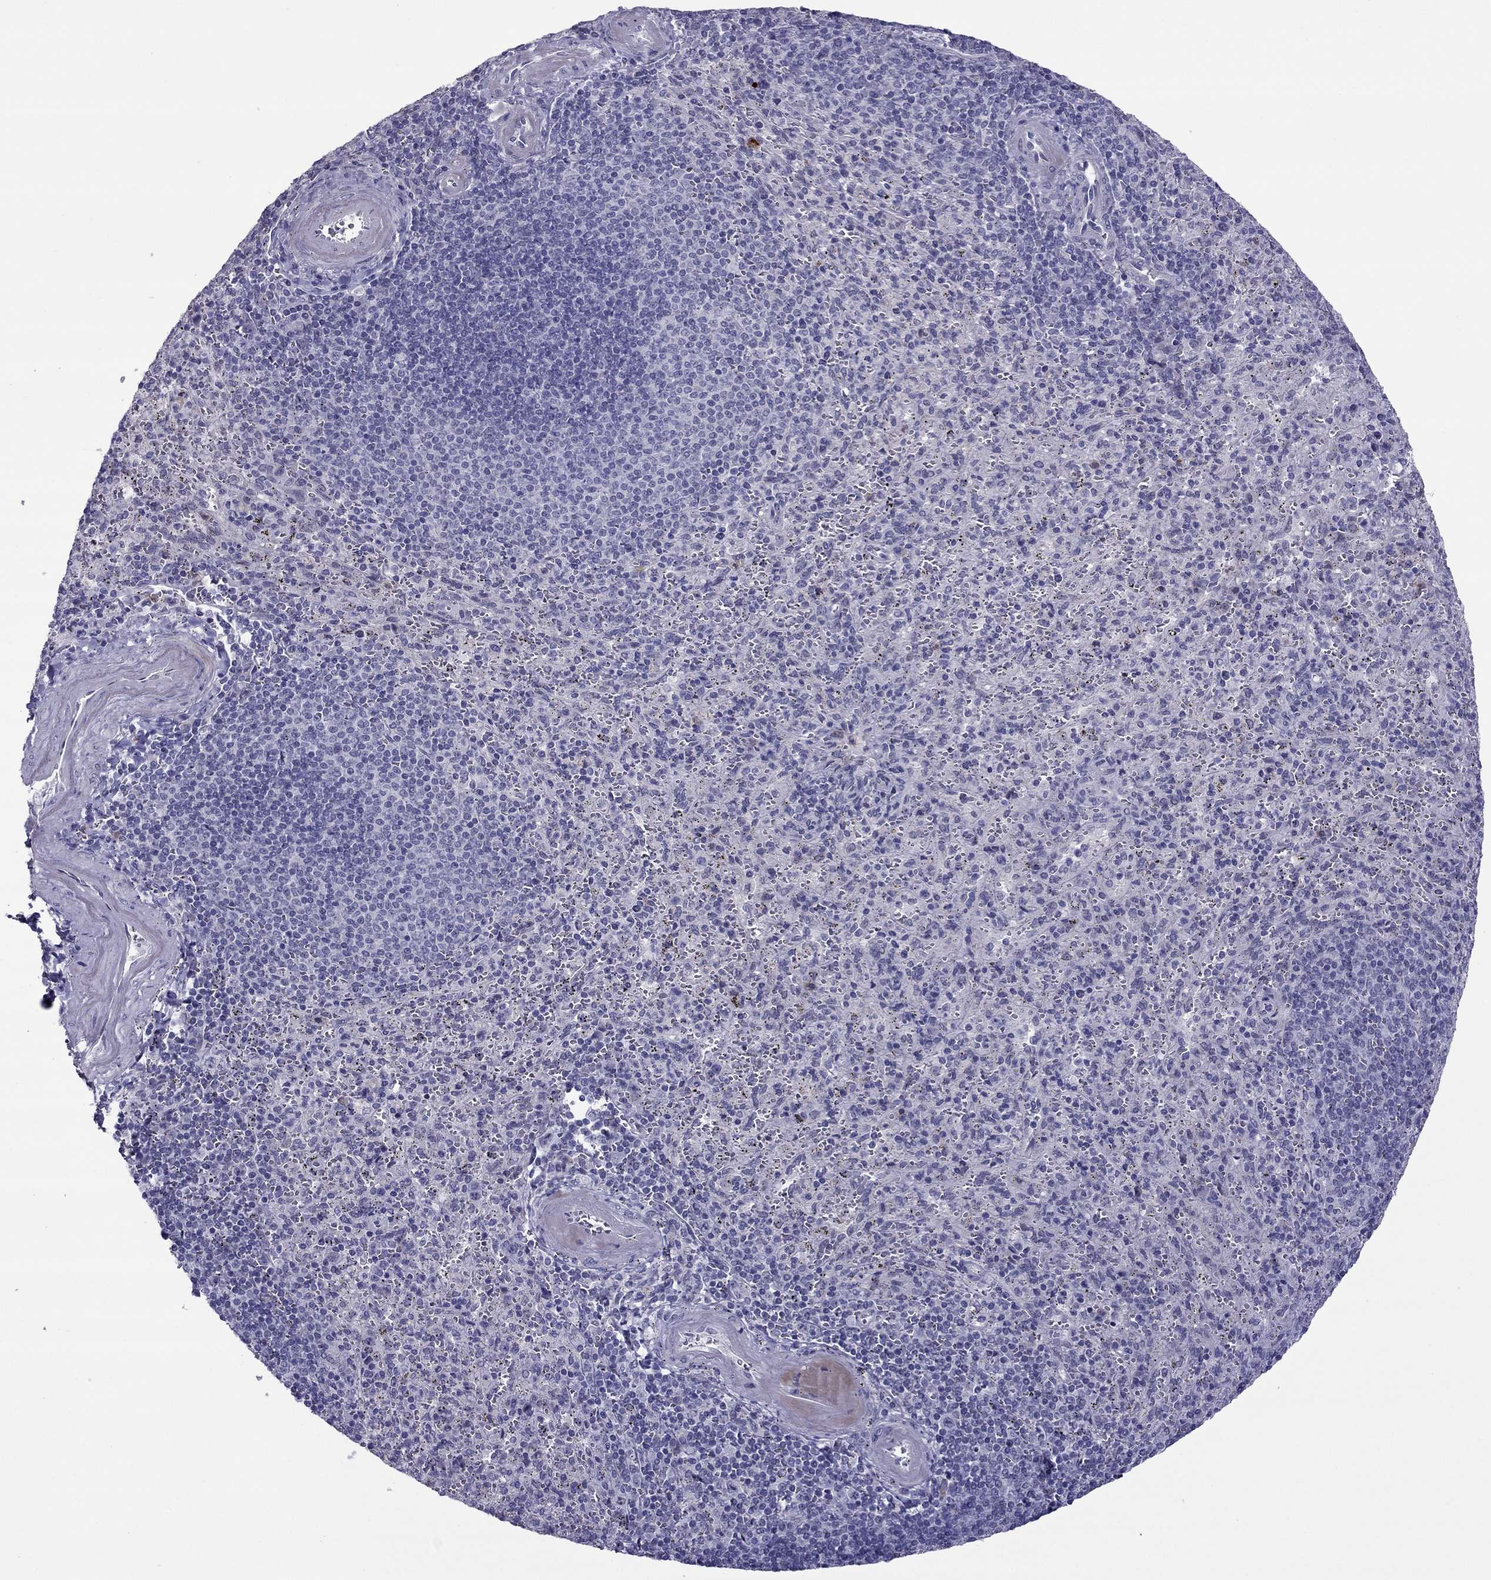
{"staining": {"intensity": "negative", "quantity": "none", "location": "none"}, "tissue": "spleen", "cell_type": "Cells in red pulp", "image_type": "normal", "snomed": [{"axis": "morphology", "description": "Normal tissue, NOS"}, {"axis": "topography", "description": "Spleen"}], "caption": "IHC of unremarkable human spleen demonstrates no expression in cells in red pulp. (Immunohistochemistry (ihc), brightfield microscopy, high magnification).", "gene": "MYBPH", "patient": {"sex": "male", "age": 57}}